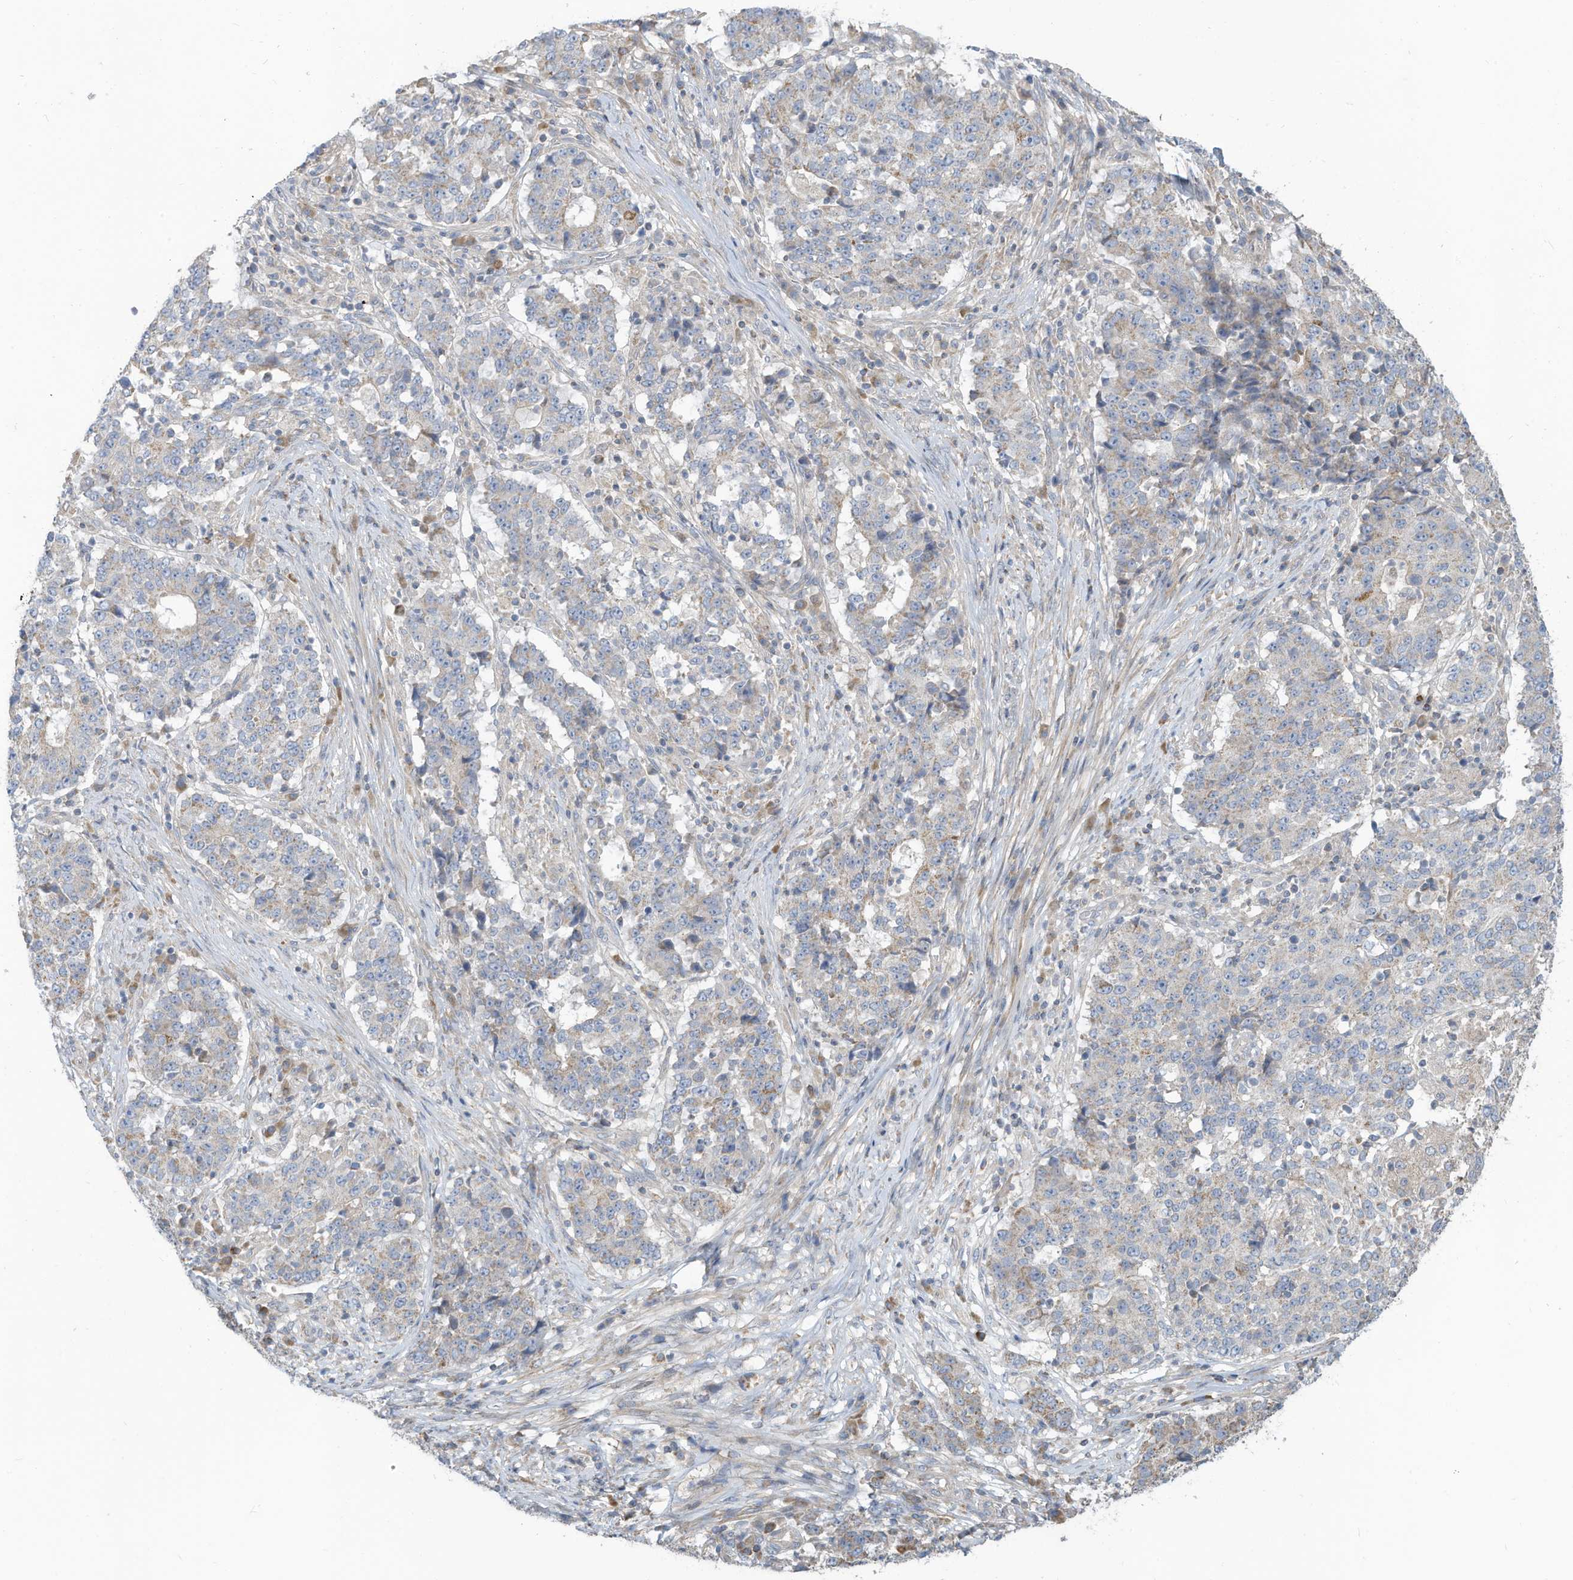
{"staining": {"intensity": "weak", "quantity": "<25%", "location": "cytoplasmic/membranous"}, "tissue": "stomach cancer", "cell_type": "Tumor cells", "image_type": "cancer", "snomed": [{"axis": "morphology", "description": "Adenocarcinoma, NOS"}, {"axis": "topography", "description": "Stomach"}], "caption": "High magnification brightfield microscopy of stomach adenocarcinoma stained with DAB (brown) and counterstained with hematoxylin (blue): tumor cells show no significant positivity. Brightfield microscopy of immunohistochemistry stained with DAB (3,3'-diaminobenzidine) (brown) and hematoxylin (blue), captured at high magnification.", "gene": "GTPBP2", "patient": {"sex": "male", "age": 59}}